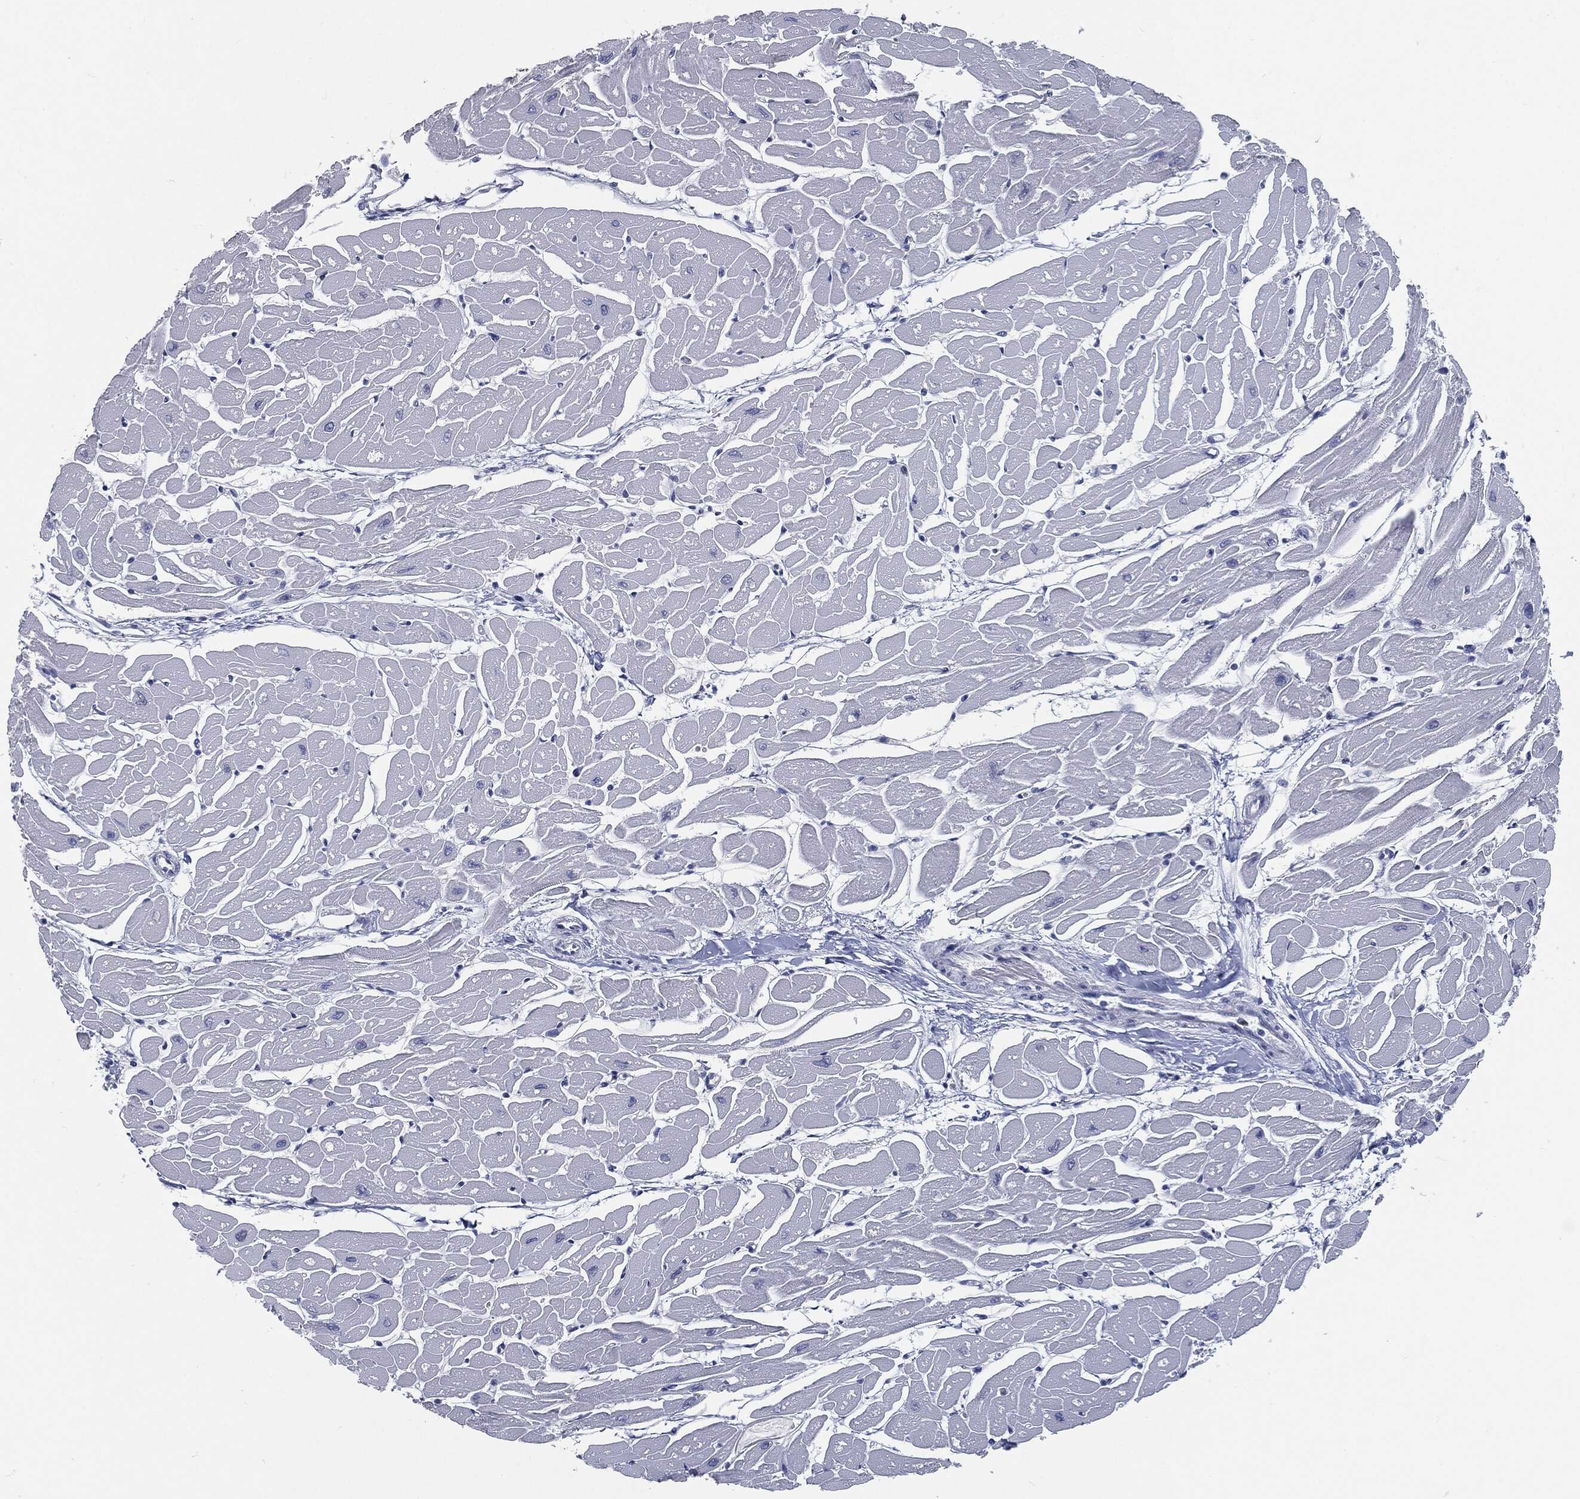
{"staining": {"intensity": "negative", "quantity": "none", "location": "none"}, "tissue": "heart muscle", "cell_type": "Cardiomyocytes", "image_type": "normal", "snomed": [{"axis": "morphology", "description": "Normal tissue, NOS"}, {"axis": "topography", "description": "Heart"}], "caption": "Unremarkable heart muscle was stained to show a protein in brown. There is no significant positivity in cardiomyocytes. (DAB (3,3'-diaminobenzidine) immunohistochemistry visualized using brightfield microscopy, high magnification).", "gene": "PROM1", "patient": {"sex": "male", "age": 57}}